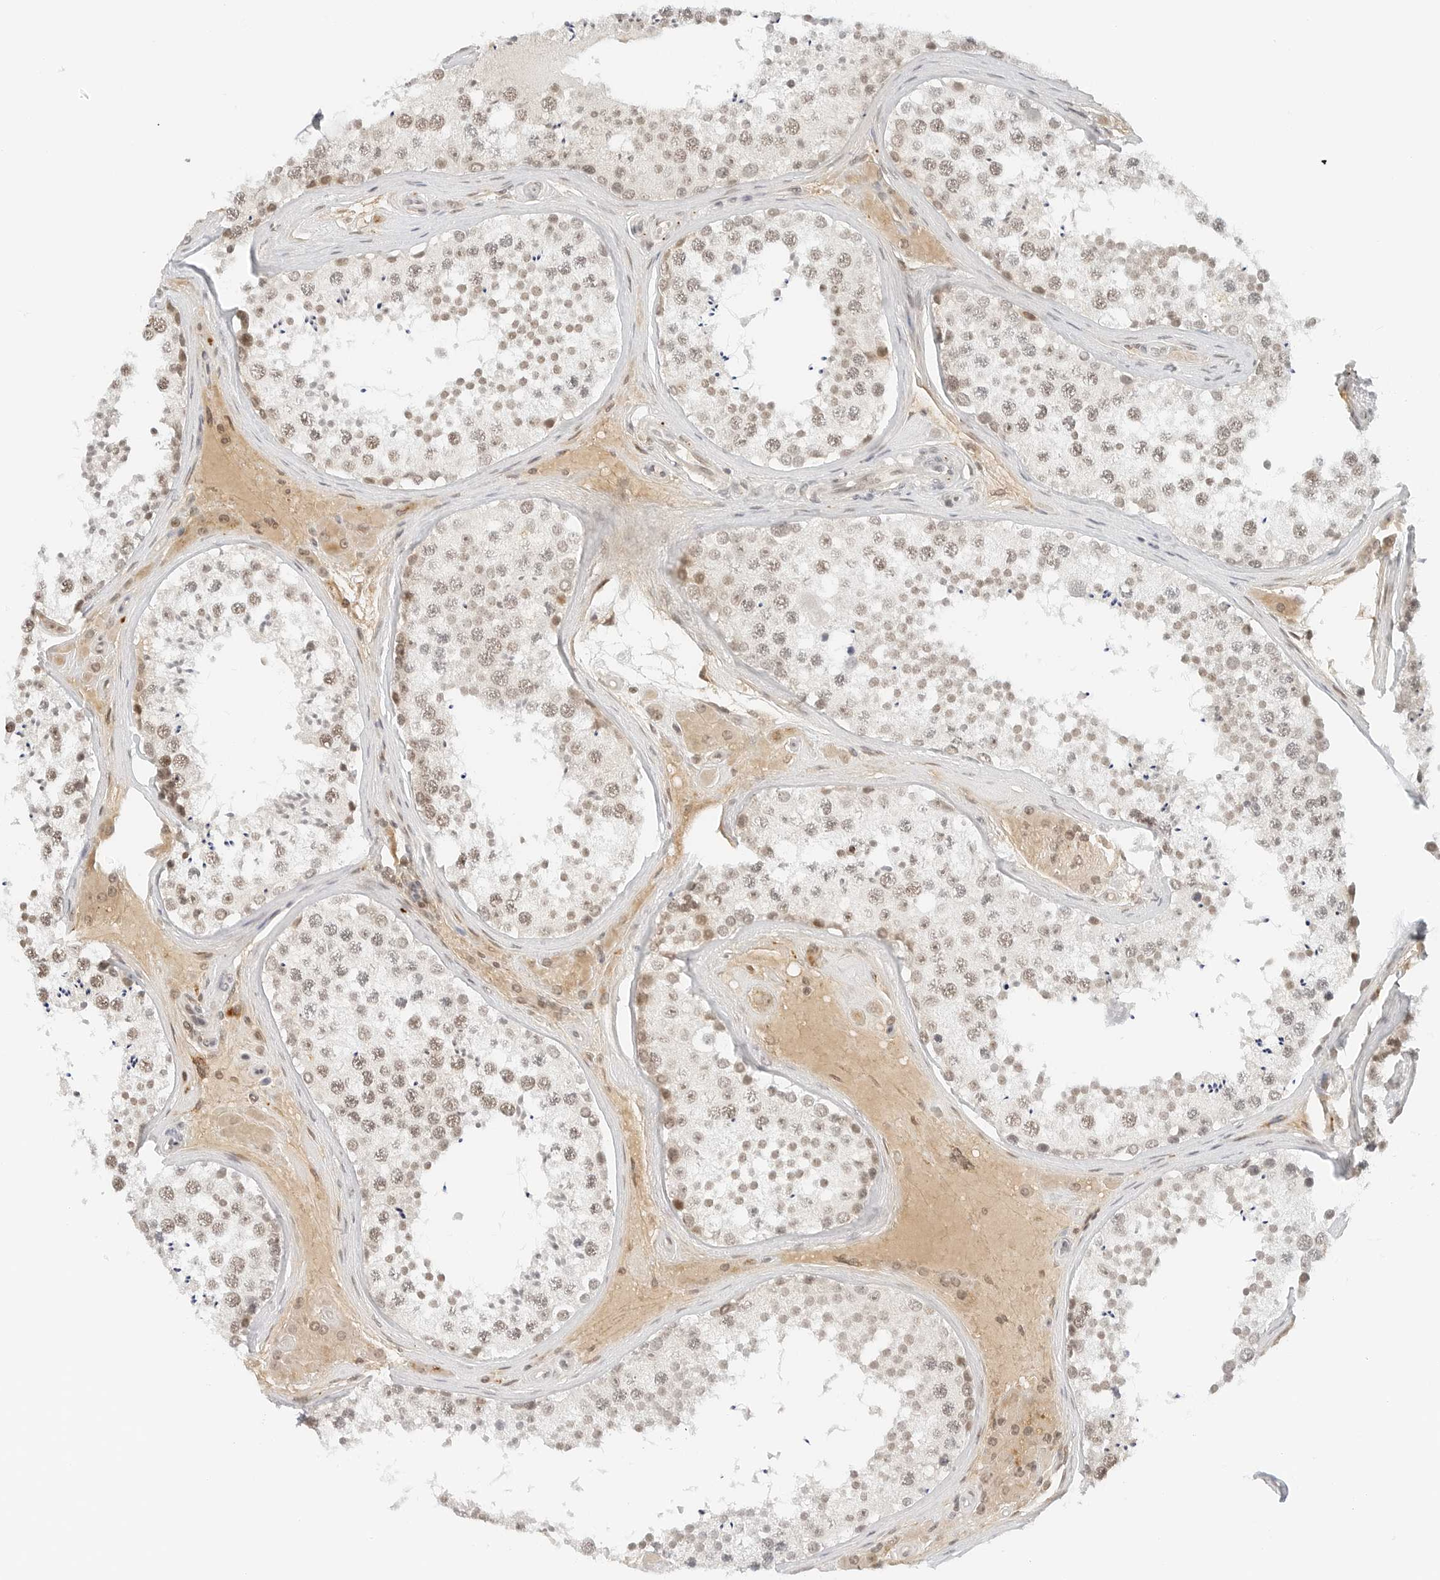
{"staining": {"intensity": "weak", "quantity": "25%-75%", "location": "nuclear"}, "tissue": "testis", "cell_type": "Cells in seminiferous ducts", "image_type": "normal", "snomed": [{"axis": "morphology", "description": "Normal tissue, NOS"}, {"axis": "topography", "description": "Testis"}], "caption": "IHC staining of normal testis, which demonstrates low levels of weak nuclear positivity in about 25%-75% of cells in seminiferous ducts indicating weak nuclear protein positivity. The staining was performed using DAB (3,3'-diaminobenzidine) (brown) for protein detection and nuclei were counterstained in hematoxylin (blue).", "gene": "NEO1", "patient": {"sex": "male", "age": 46}}